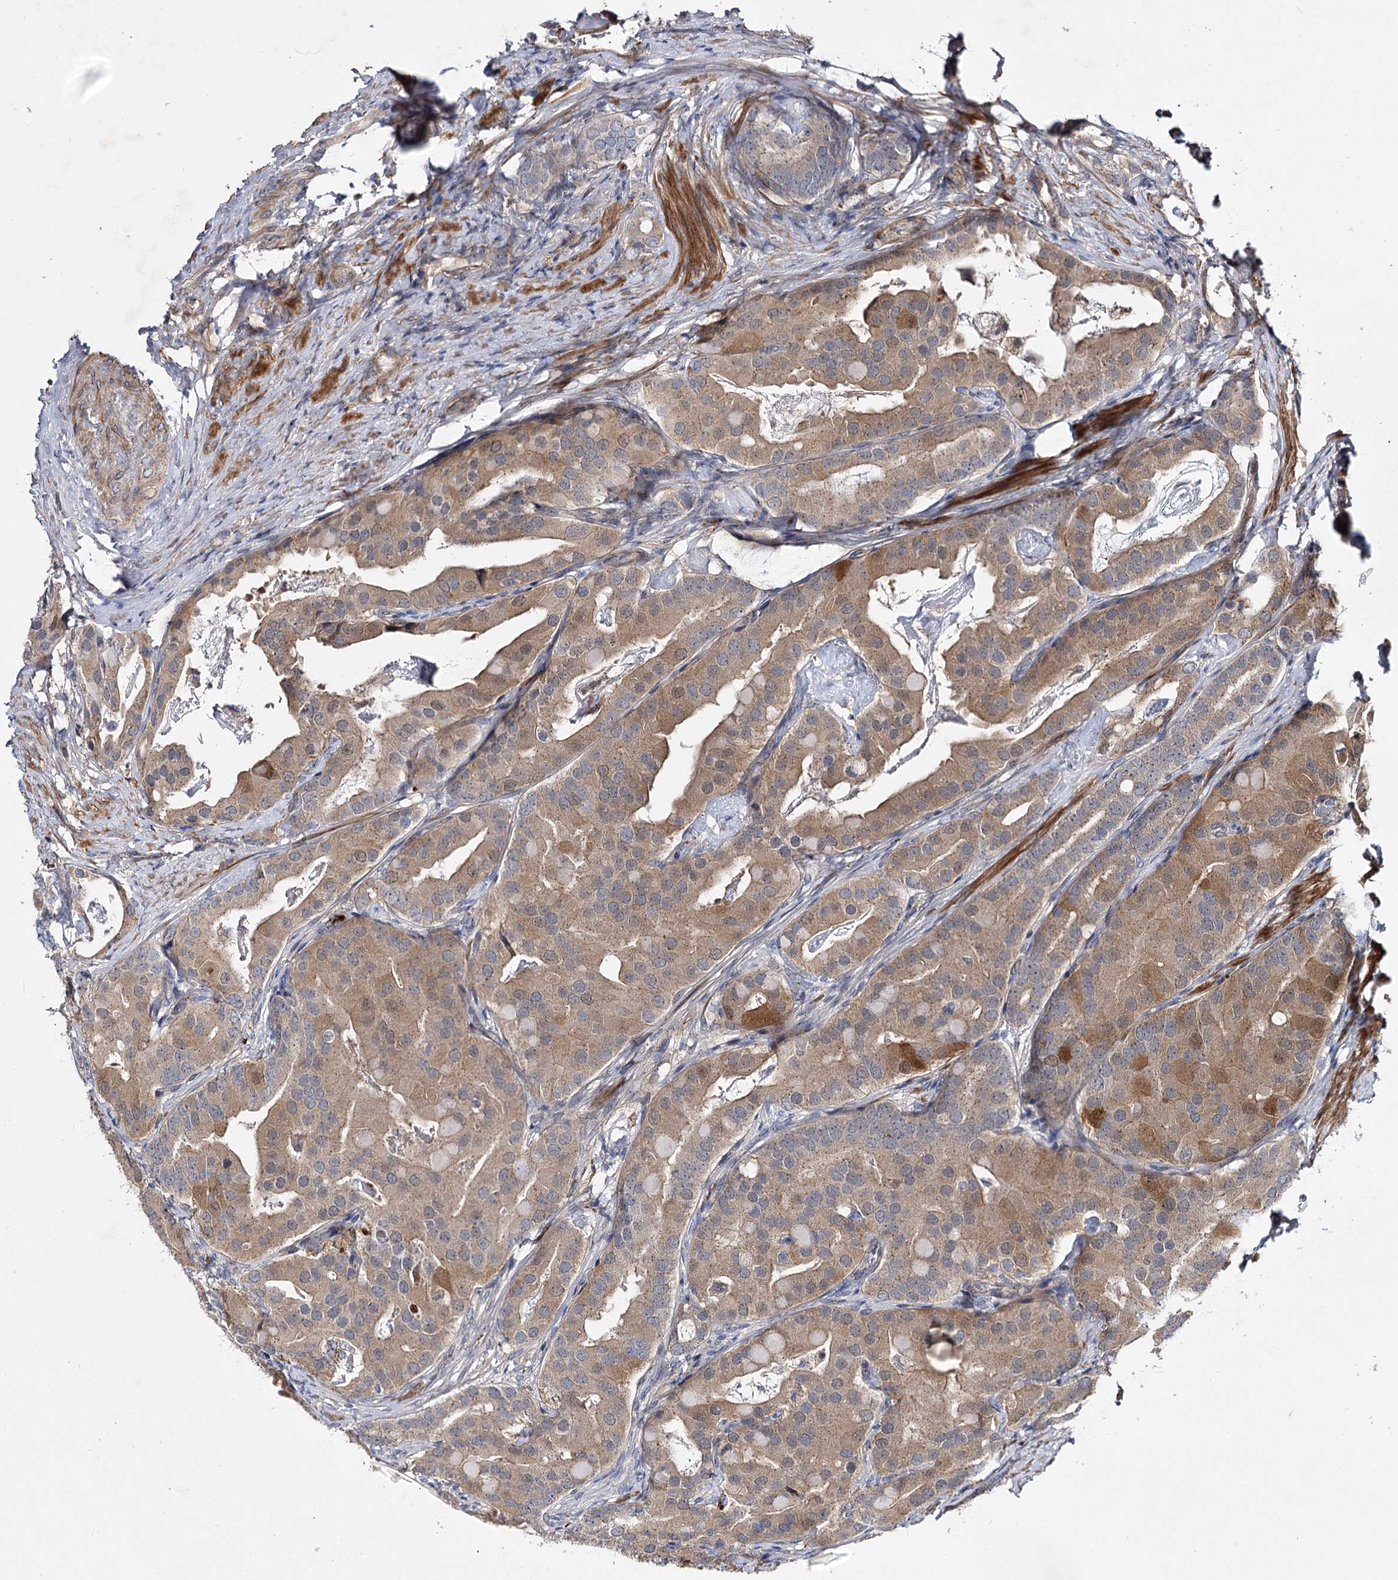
{"staining": {"intensity": "moderate", "quantity": "25%-75%", "location": "cytoplasmic/membranous"}, "tissue": "prostate cancer", "cell_type": "Tumor cells", "image_type": "cancer", "snomed": [{"axis": "morphology", "description": "Adenocarcinoma, Low grade"}, {"axis": "topography", "description": "Prostate"}], "caption": "Tumor cells display moderate cytoplasmic/membranous positivity in approximately 25%-75% of cells in prostate cancer (adenocarcinoma (low-grade)).", "gene": "MINDY3", "patient": {"sex": "male", "age": 71}}